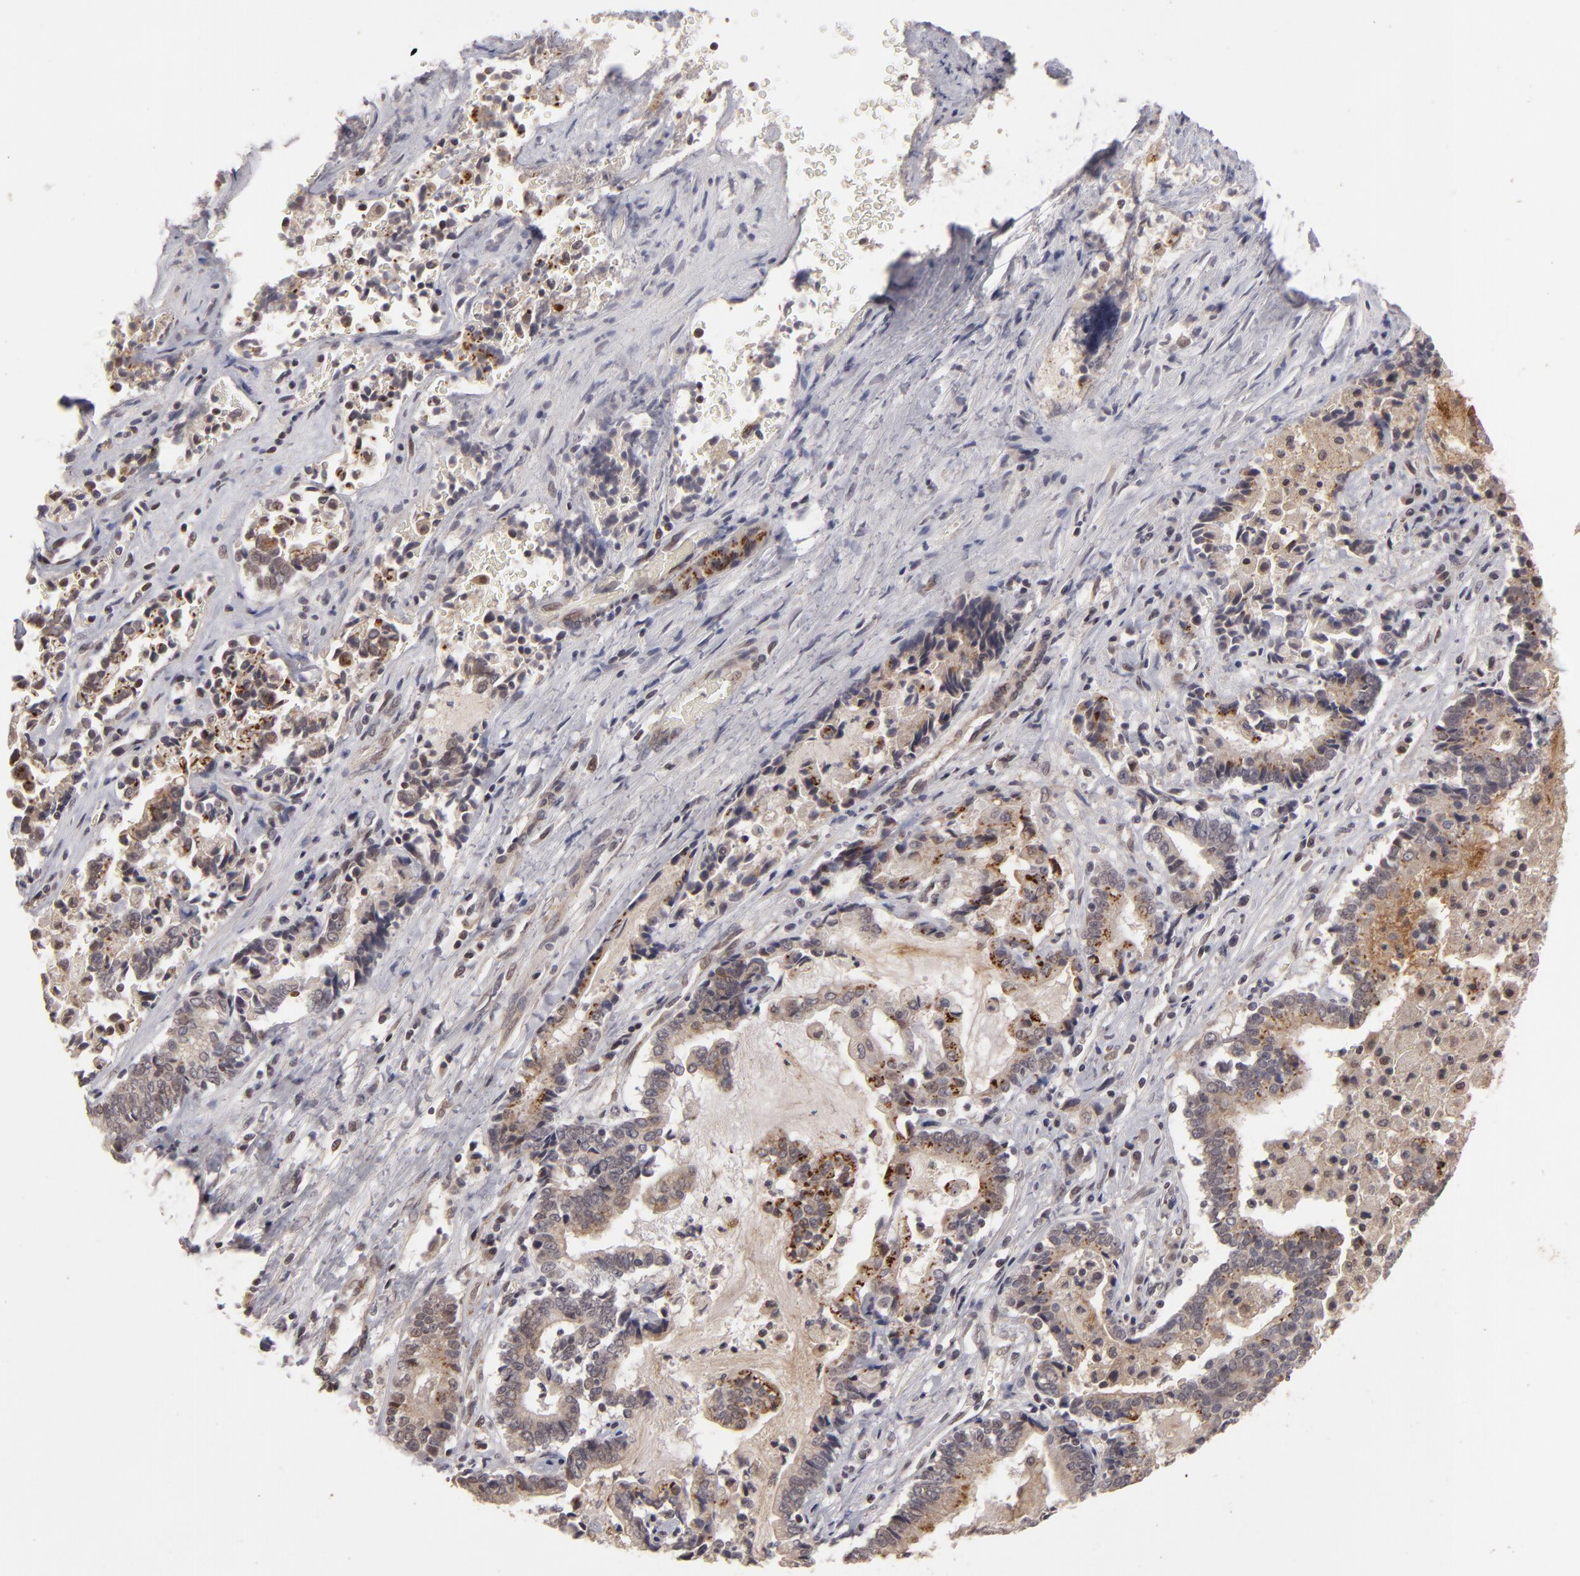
{"staining": {"intensity": "weak", "quantity": "<25%", "location": "cytoplasmic/membranous"}, "tissue": "liver cancer", "cell_type": "Tumor cells", "image_type": "cancer", "snomed": [{"axis": "morphology", "description": "Cholangiocarcinoma"}, {"axis": "topography", "description": "Liver"}], "caption": "Protein analysis of cholangiocarcinoma (liver) demonstrates no significant expression in tumor cells.", "gene": "DFFA", "patient": {"sex": "male", "age": 57}}